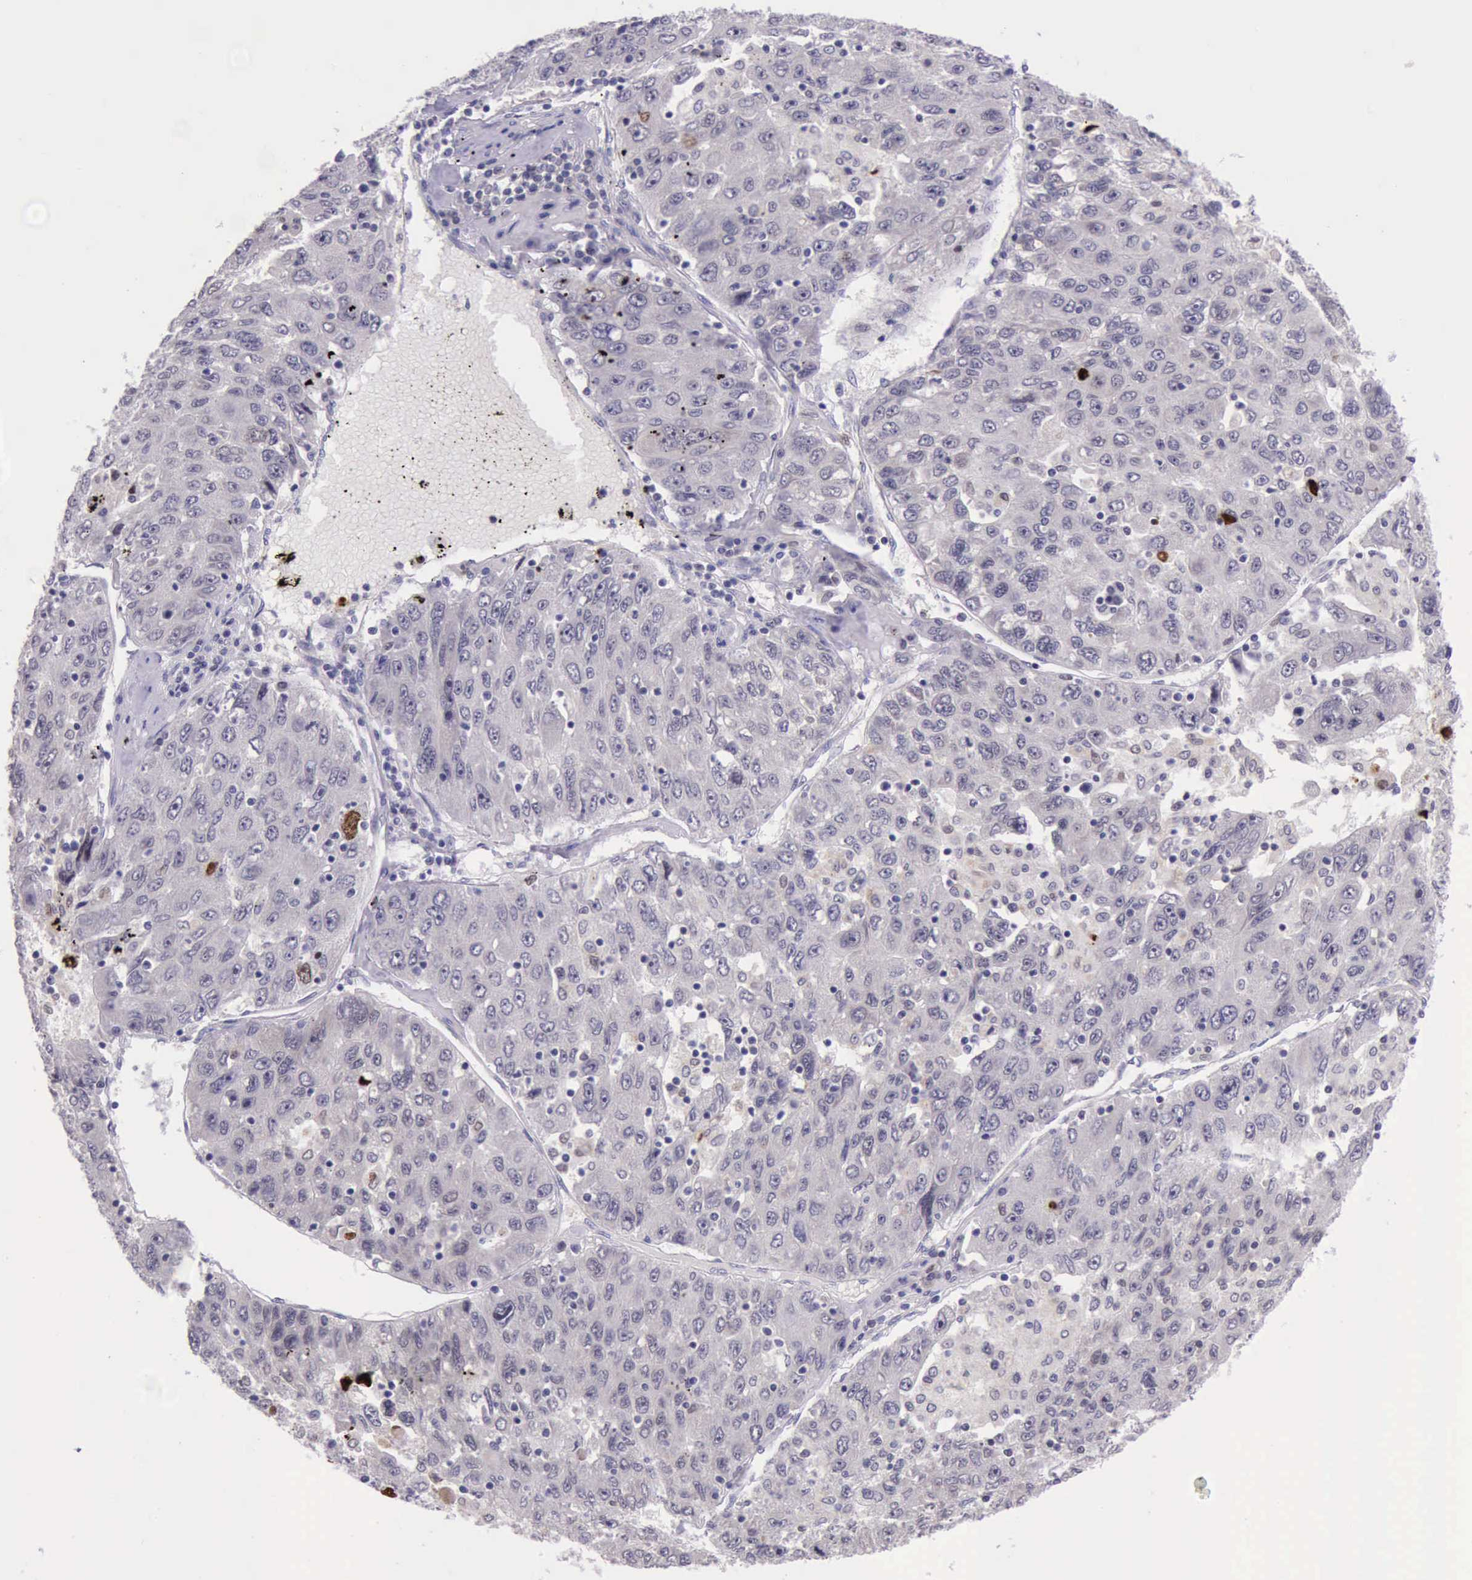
{"staining": {"intensity": "strong", "quantity": "<25%", "location": "nuclear"}, "tissue": "liver cancer", "cell_type": "Tumor cells", "image_type": "cancer", "snomed": [{"axis": "morphology", "description": "Carcinoma, Hepatocellular, NOS"}, {"axis": "topography", "description": "Liver"}], "caption": "High-magnification brightfield microscopy of liver cancer stained with DAB (brown) and counterstained with hematoxylin (blue). tumor cells exhibit strong nuclear positivity is present in about<25% of cells.", "gene": "PARP1", "patient": {"sex": "male", "age": 49}}